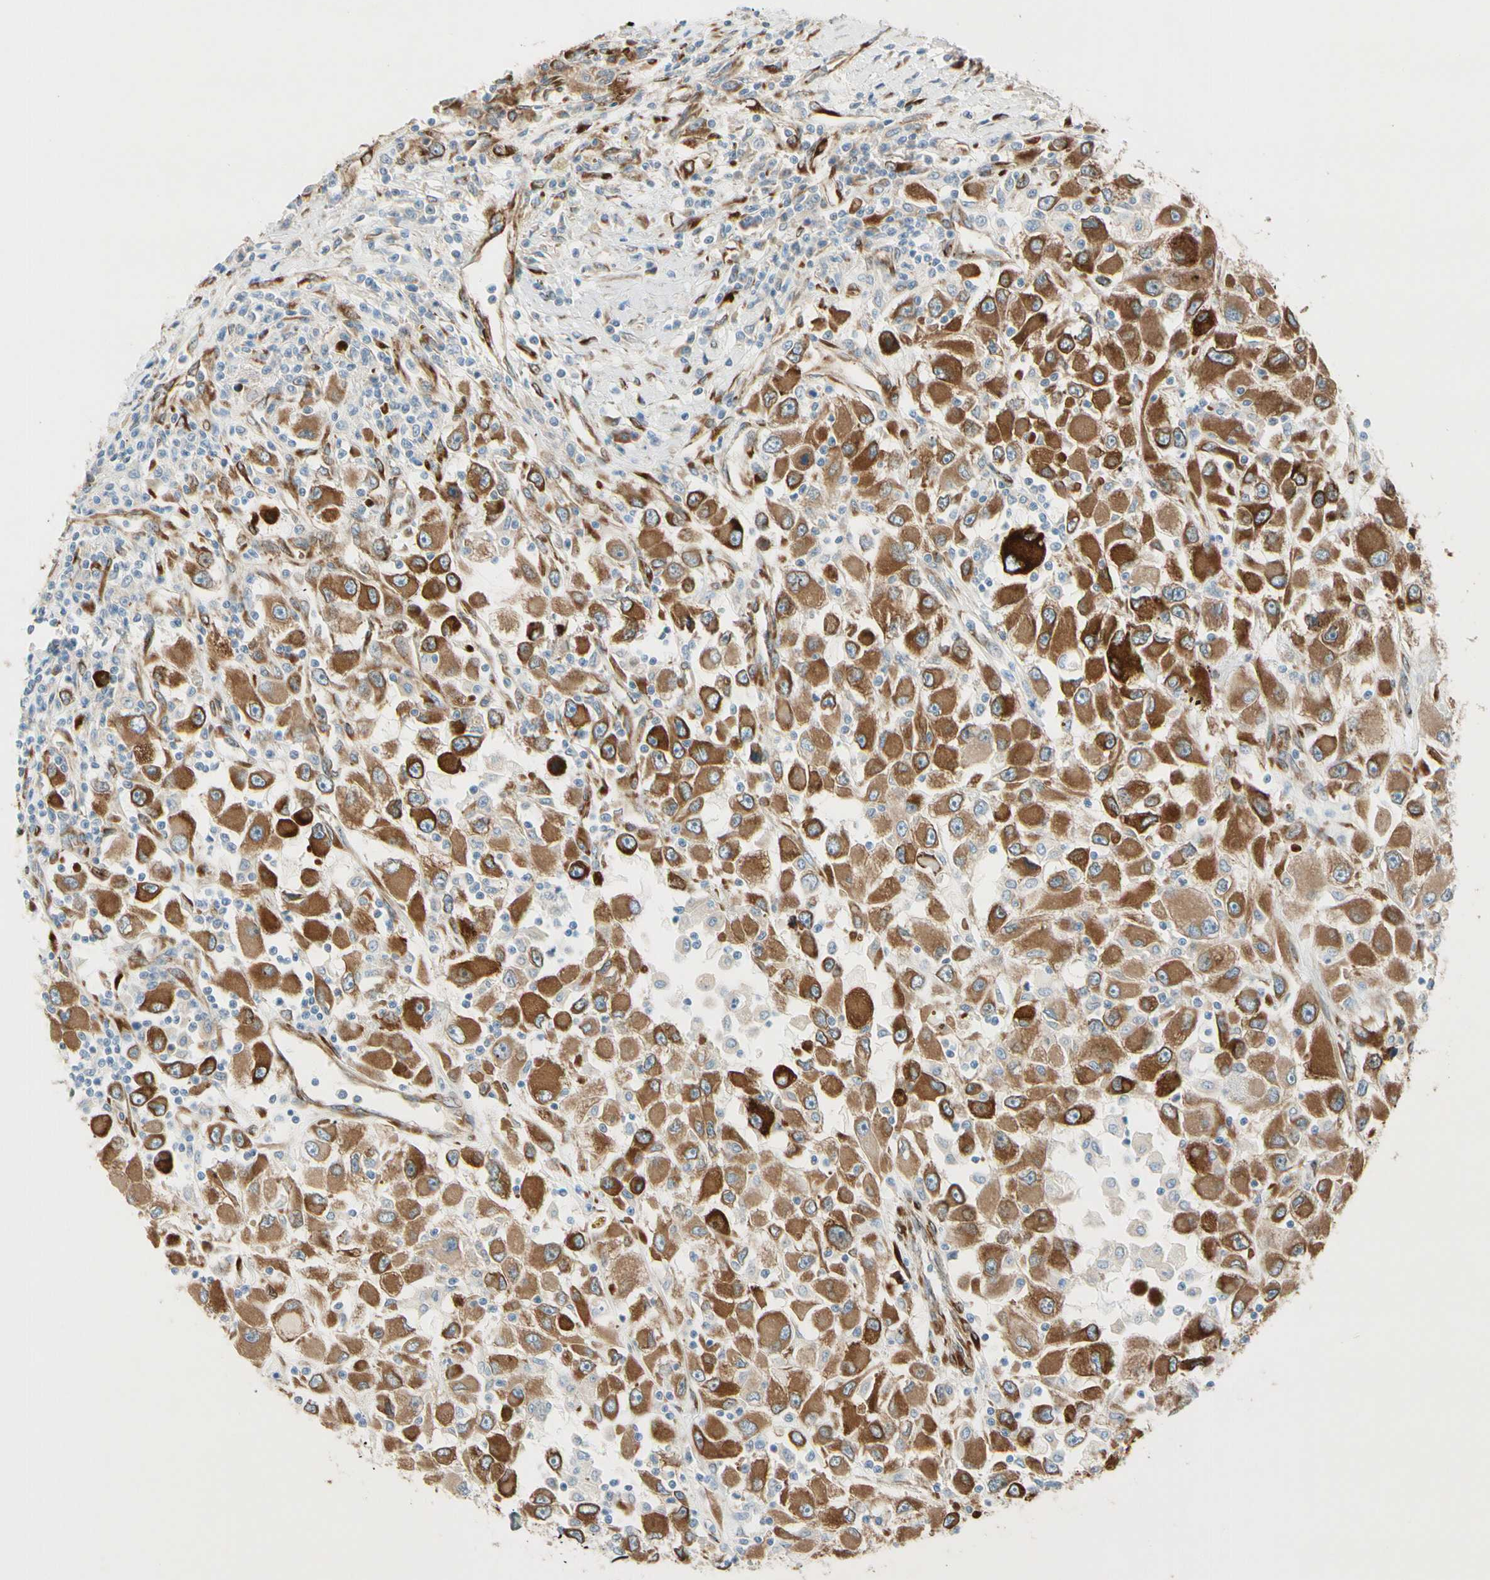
{"staining": {"intensity": "strong", "quantity": ">75%", "location": "cytoplasmic/membranous"}, "tissue": "renal cancer", "cell_type": "Tumor cells", "image_type": "cancer", "snomed": [{"axis": "morphology", "description": "Adenocarcinoma, NOS"}, {"axis": "topography", "description": "Kidney"}], "caption": "The immunohistochemical stain labels strong cytoplasmic/membranous positivity in tumor cells of renal adenocarcinoma tissue.", "gene": "FKBP7", "patient": {"sex": "female", "age": 52}}